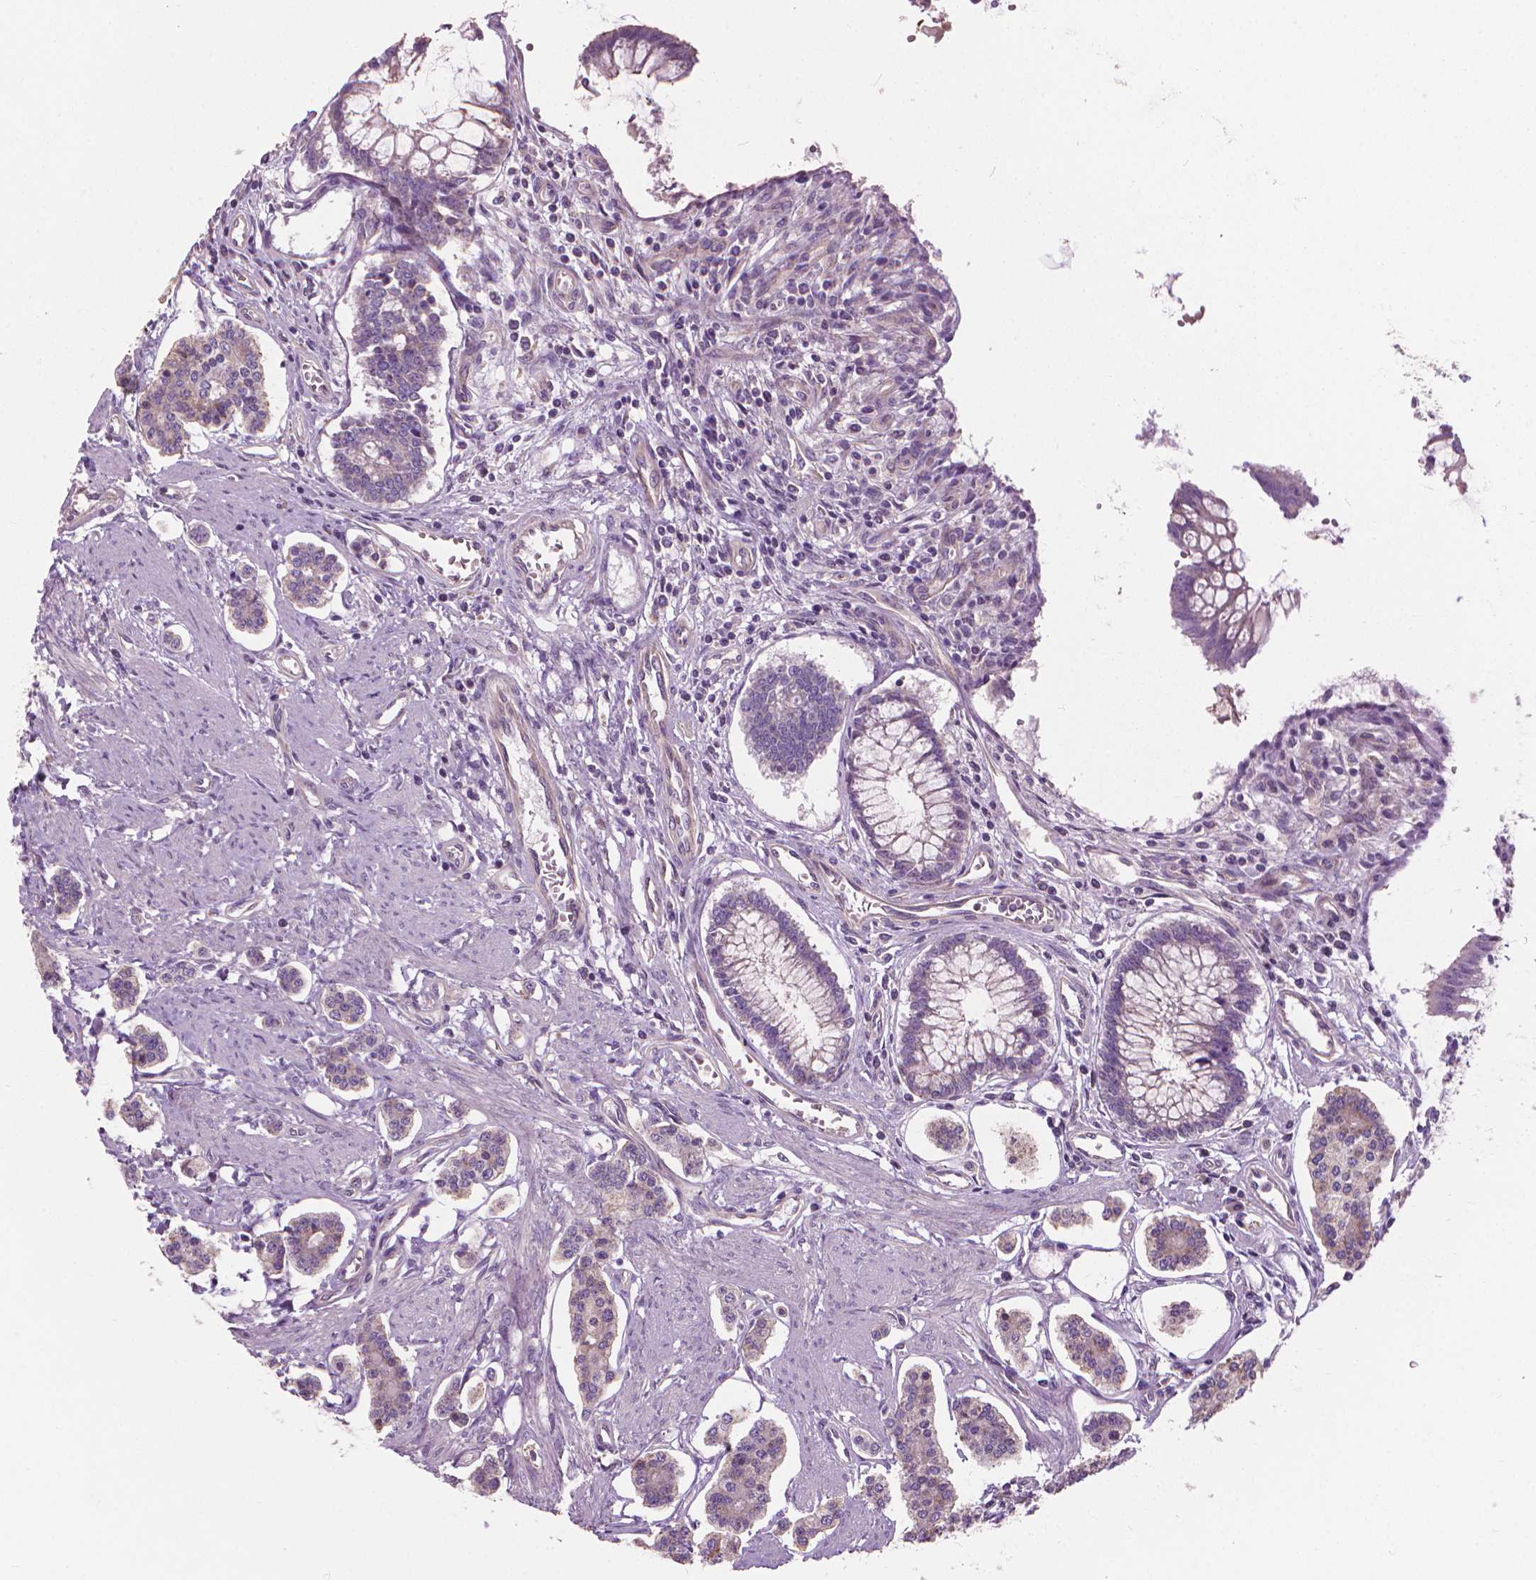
{"staining": {"intensity": "weak", "quantity": "<25%", "location": "cytoplasmic/membranous"}, "tissue": "carcinoid", "cell_type": "Tumor cells", "image_type": "cancer", "snomed": [{"axis": "morphology", "description": "Carcinoid, malignant, NOS"}, {"axis": "topography", "description": "Small intestine"}], "caption": "Human carcinoid (malignant) stained for a protein using IHC exhibits no expression in tumor cells.", "gene": "RIIAD1", "patient": {"sex": "female", "age": 65}}